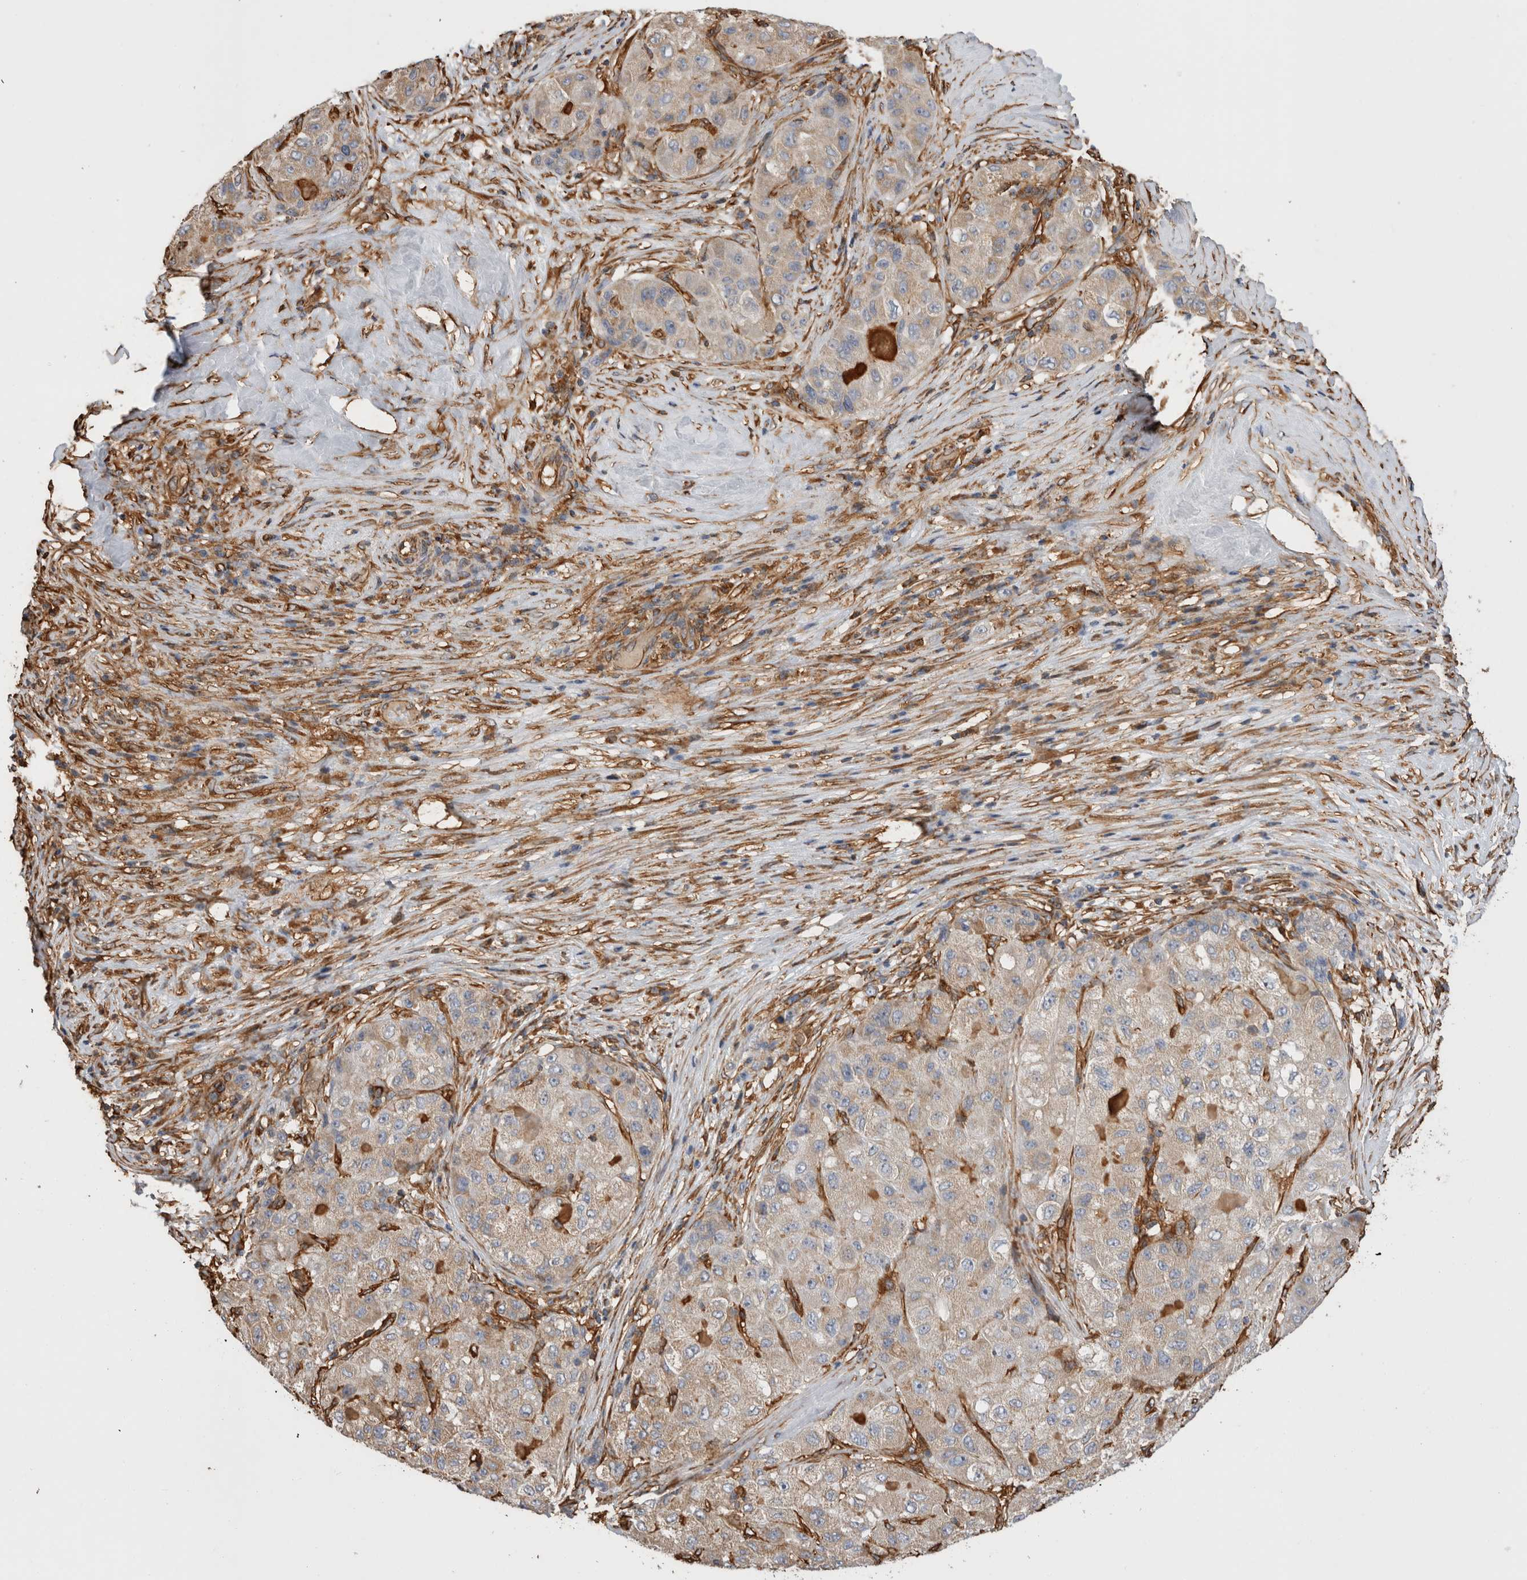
{"staining": {"intensity": "weak", "quantity": "<25%", "location": "cytoplasmic/membranous"}, "tissue": "liver cancer", "cell_type": "Tumor cells", "image_type": "cancer", "snomed": [{"axis": "morphology", "description": "Carcinoma, Hepatocellular, NOS"}, {"axis": "topography", "description": "Liver"}], "caption": "Hepatocellular carcinoma (liver) stained for a protein using IHC displays no positivity tumor cells.", "gene": "ZNF397", "patient": {"sex": "male", "age": 80}}